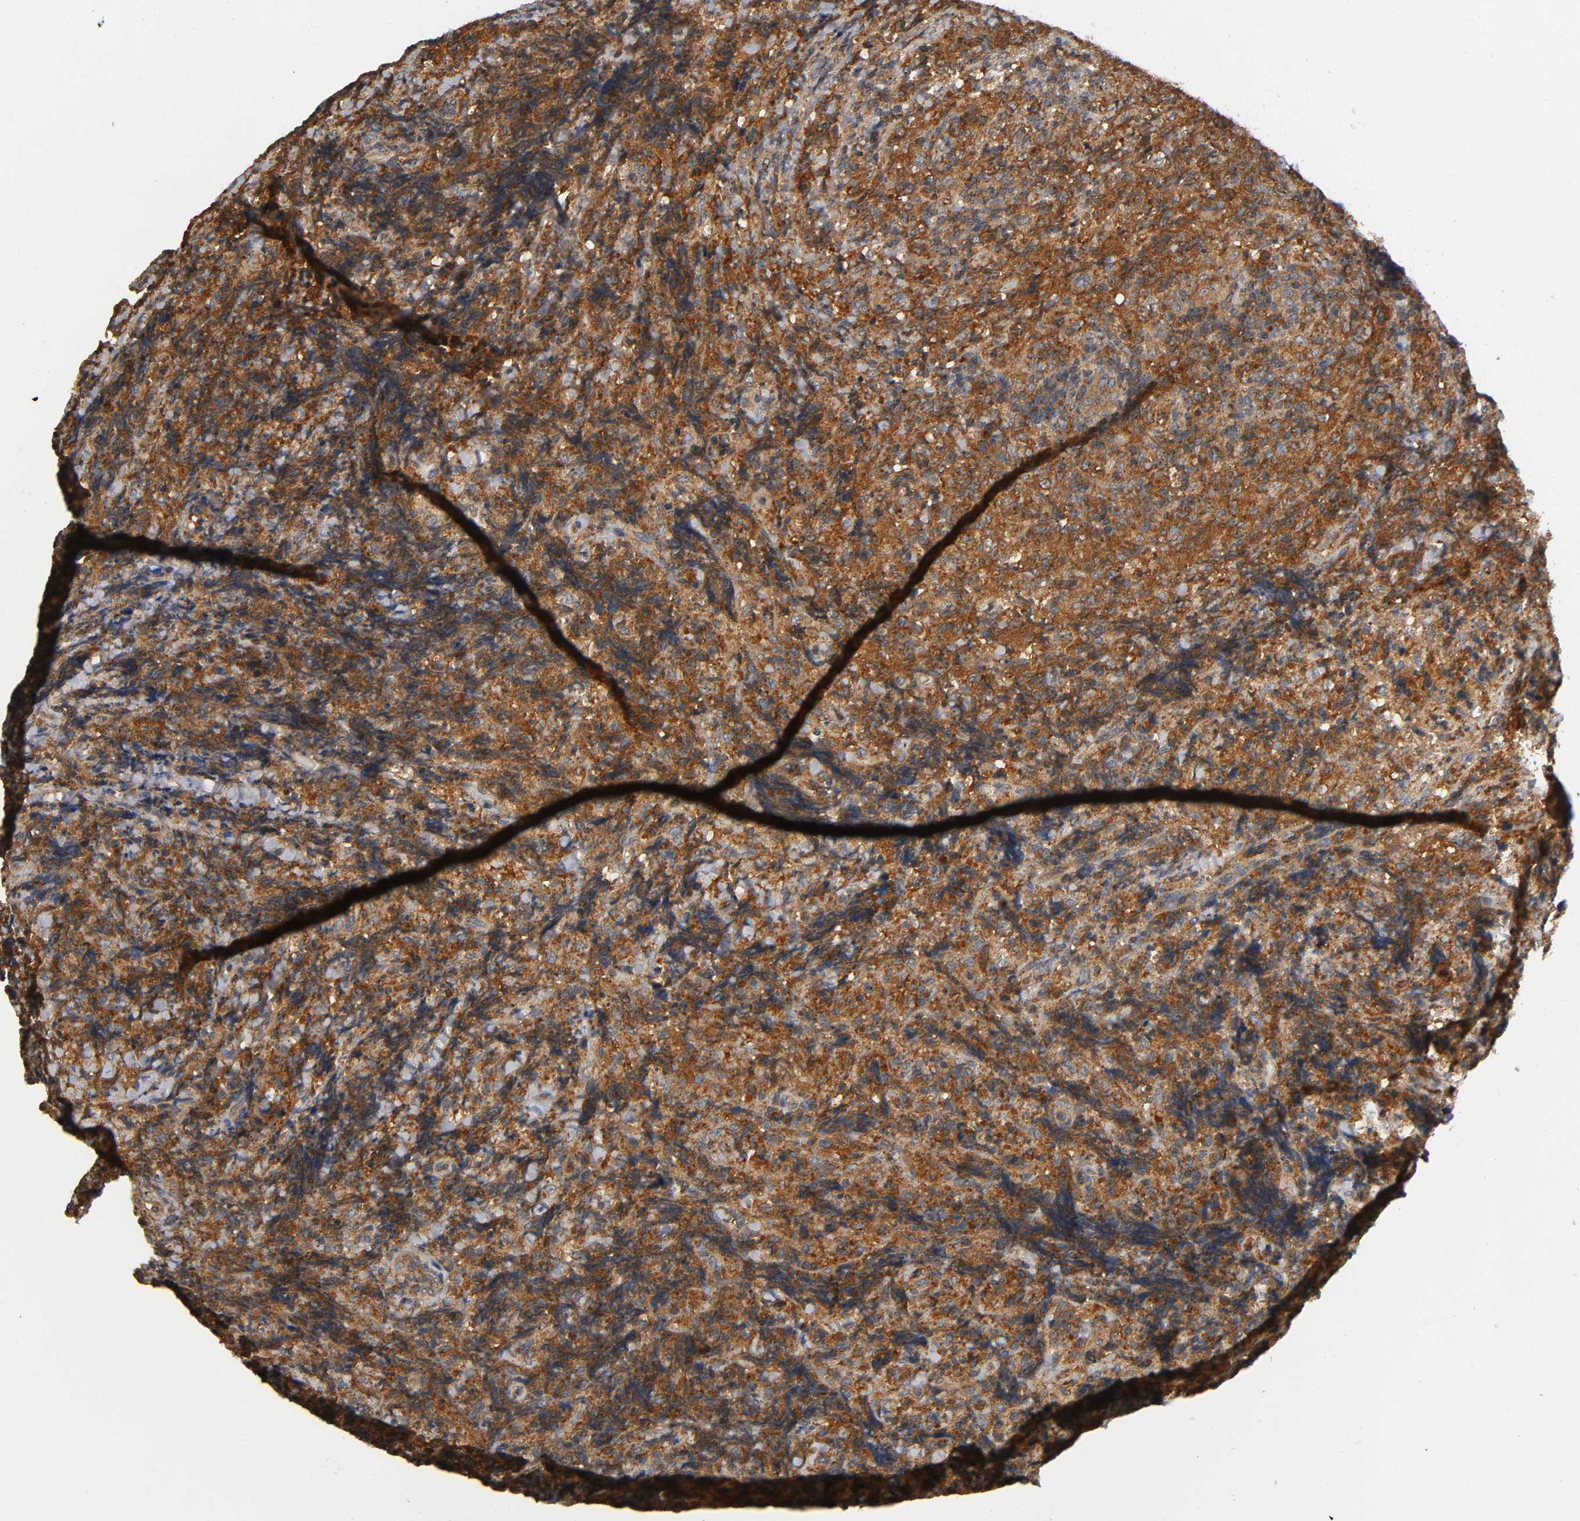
{"staining": {"intensity": "strong", "quantity": ">75%", "location": "cytoplasmic/membranous"}, "tissue": "lymphoma", "cell_type": "Tumor cells", "image_type": "cancer", "snomed": [{"axis": "morphology", "description": "Malignant lymphoma, non-Hodgkin's type, High grade"}, {"axis": "topography", "description": "Tonsil"}], "caption": "Protein expression analysis of high-grade malignant lymphoma, non-Hodgkin's type displays strong cytoplasmic/membranous expression in approximately >75% of tumor cells.", "gene": "IKBKB", "patient": {"sex": "female", "age": 36}}